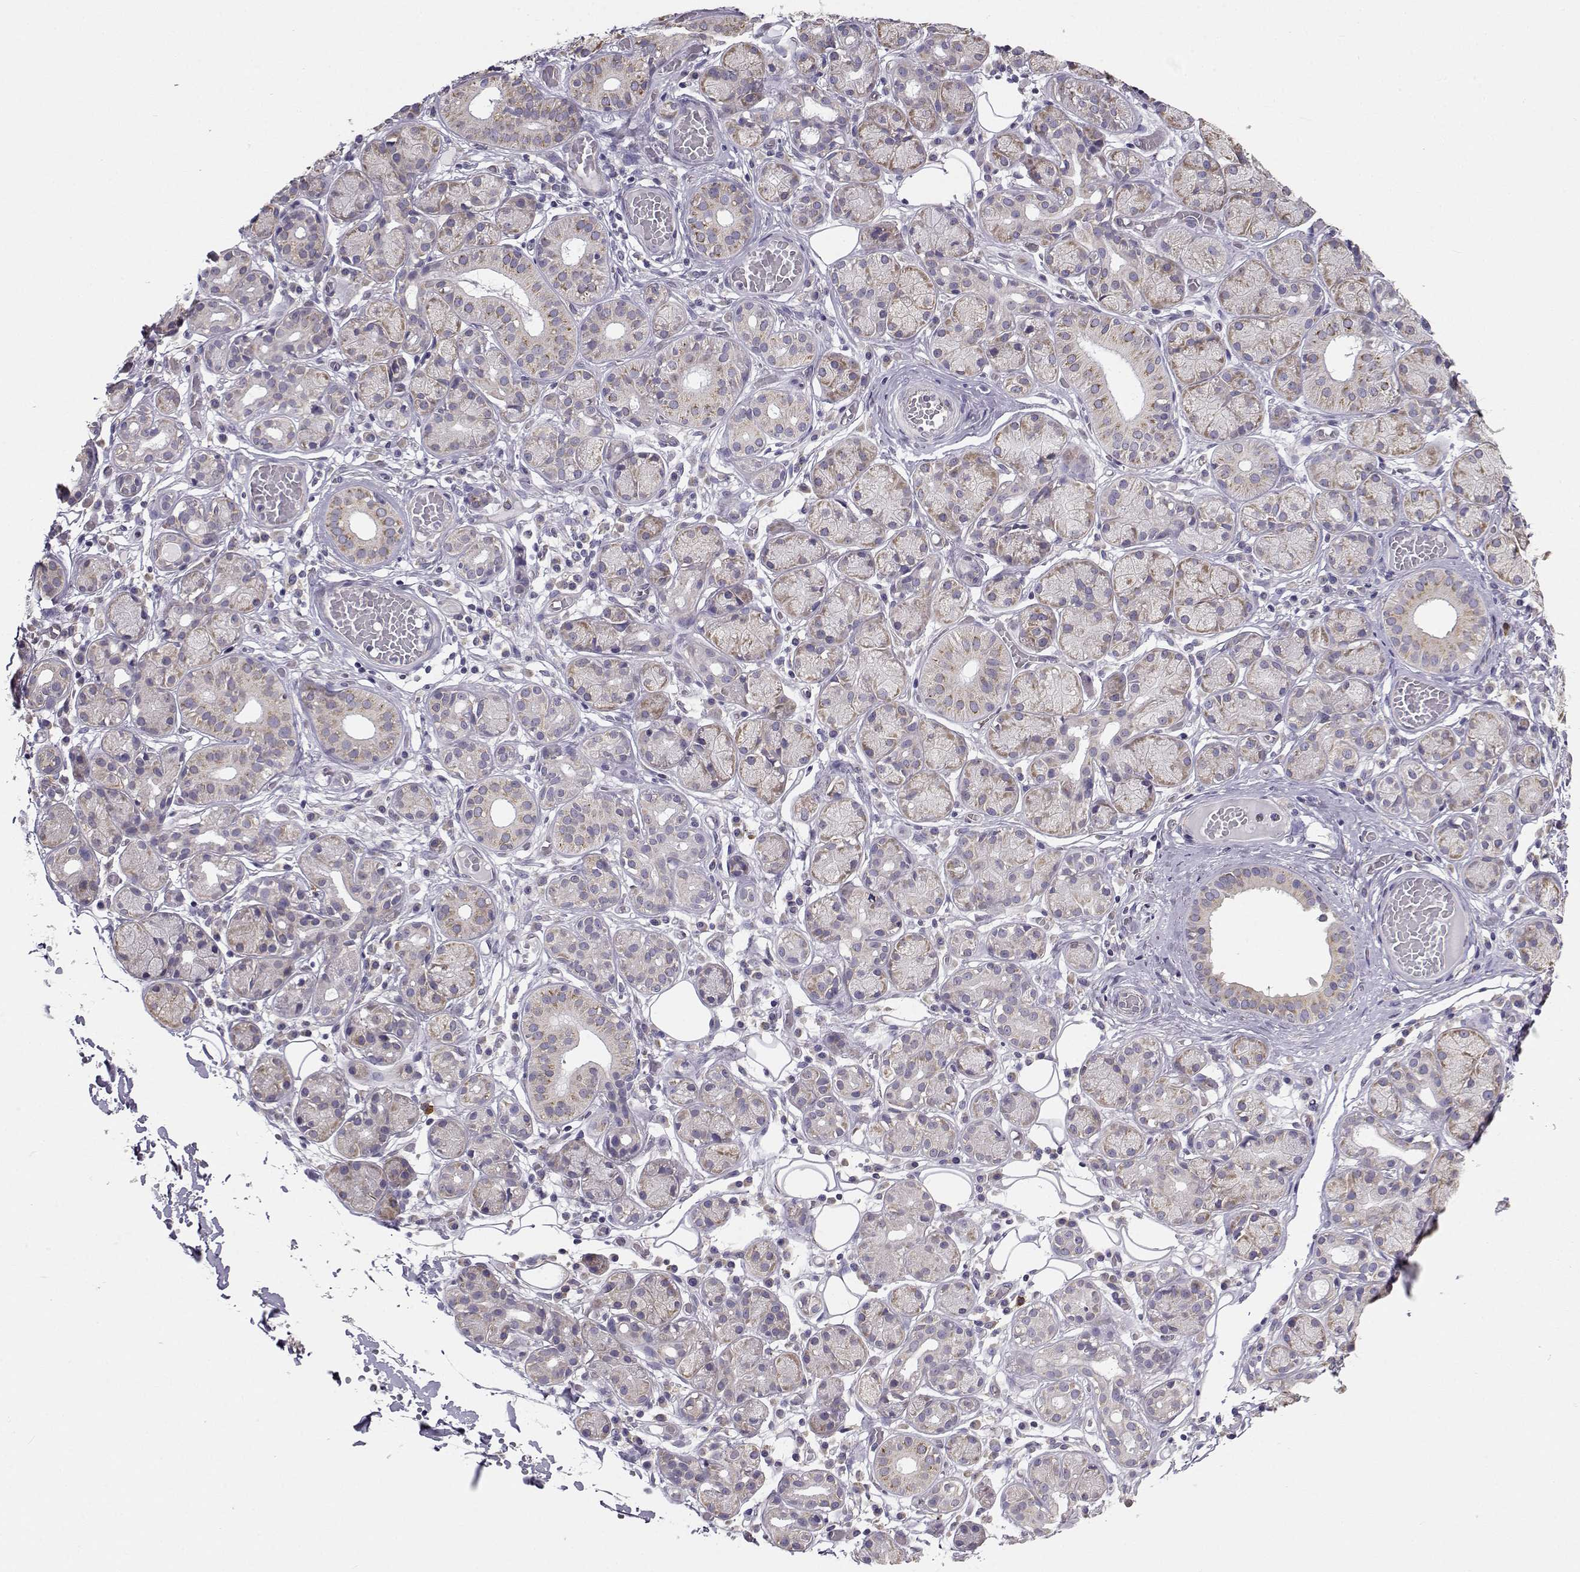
{"staining": {"intensity": "weak", "quantity": ">75%", "location": "cytoplasmic/membranous"}, "tissue": "salivary gland", "cell_type": "Glandular cells", "image_type": "normal", "snomed": [{"axis": "morphology", "description": "Normal tissue, NOS"}, {"axis": "topography", "description": "Salivary gland"}, {"axis": "topography", "description": "Peripheral nerve tissue"}], "caption": "Weak cytoplasmic/membranous staining for a protein is present in about >75% of glandular cells of benign salivary gland using immunohistochemistry.", "gene": "BEND6", "patient": {"sex": "male", "age": 71}}